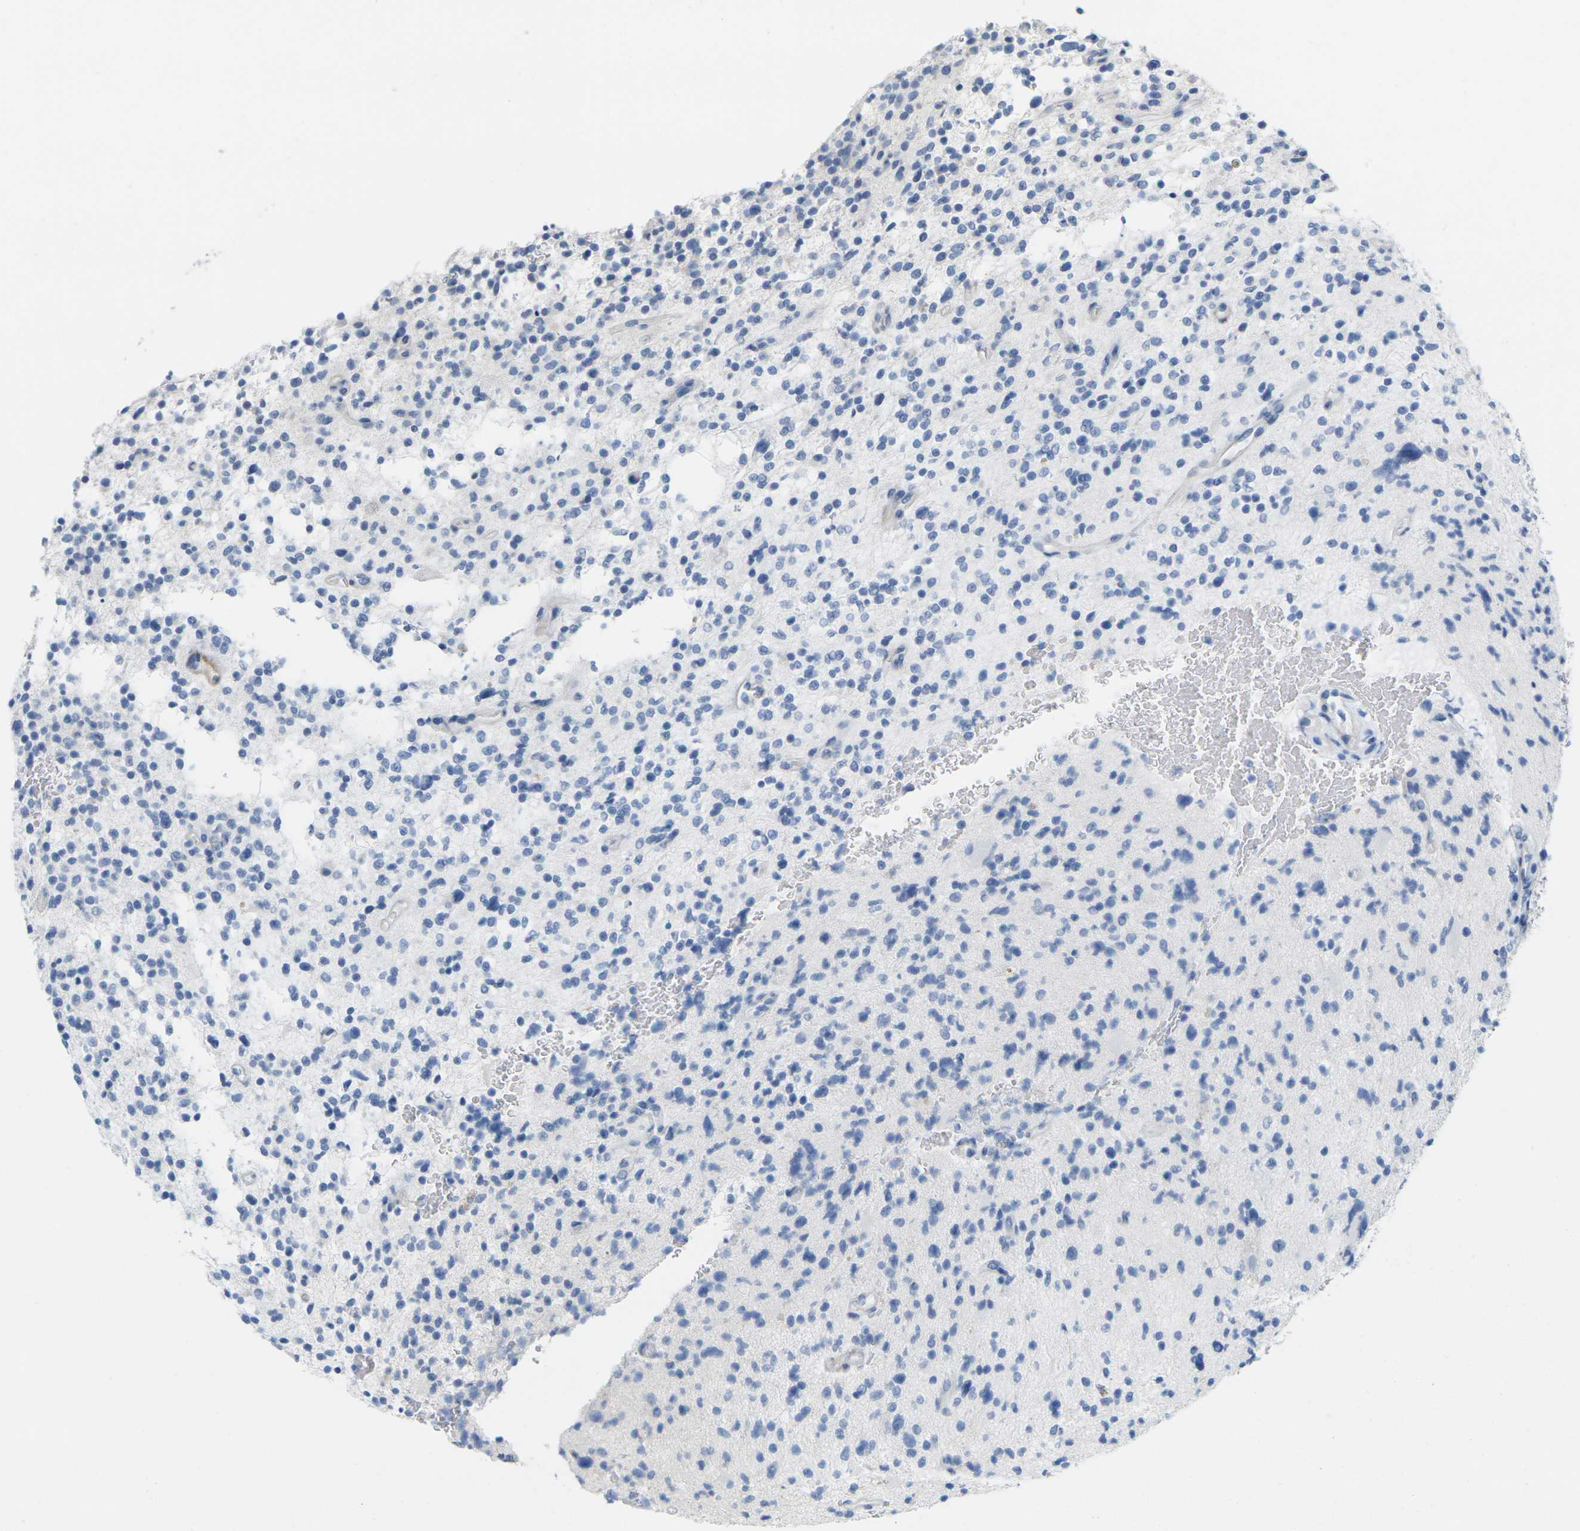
{"staining": {"intensity": "negative", "quantity": "none", "location": "none"}, "tissue": "glioma", "cell_type": "Tumor cells", "image_type": "cancer", "snomed": [{"axis": "morphology", "description": "Glioma, malignant, High grade"}, {"axis": "topography", "description": "Brain"}], "caption": "Tumor cells show no significant protein expression in high-grade glioma (malignant).", "gene": "CNN1", "patient": {"sex": "male", "age": 48}}